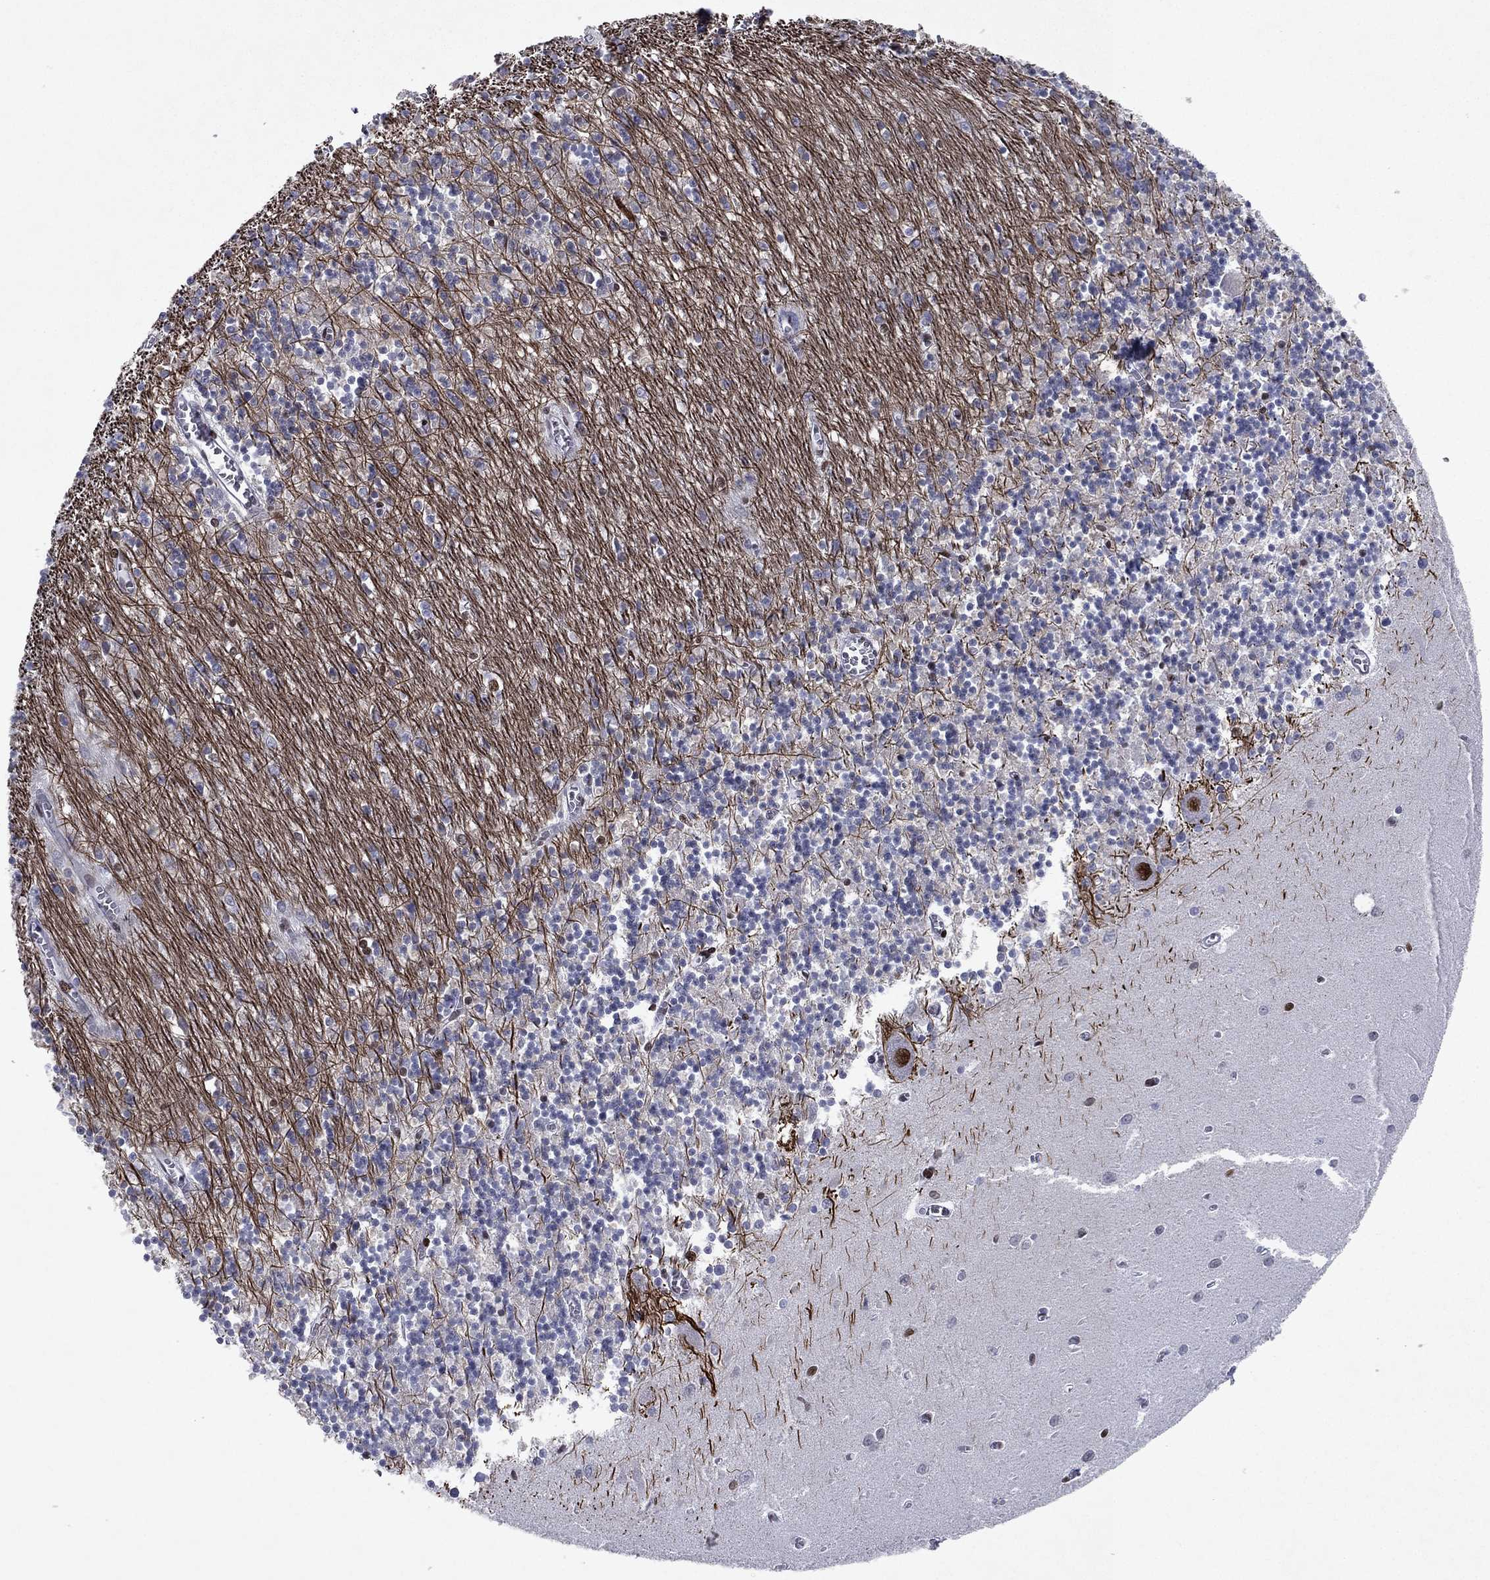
{"staining": {"intensity": "strong", "quantity": "<25%", "location": "nuclear"}, "tissue": "cerebellum", "cell_type": "Cells in granular layer", "image_type": "normal", "snomed": [{"axis": "morphology", "description": "Normal tissue, NOS"}, {"axis": "topography", "description": "Cerebellum"}], "caption": "A photomicrograph of human cerebellum stained for a protein displays strong nuclear brown staining in cells in granular layer.", "gene": "RTF1", "patient": {"sex": "female", "age": 64}}